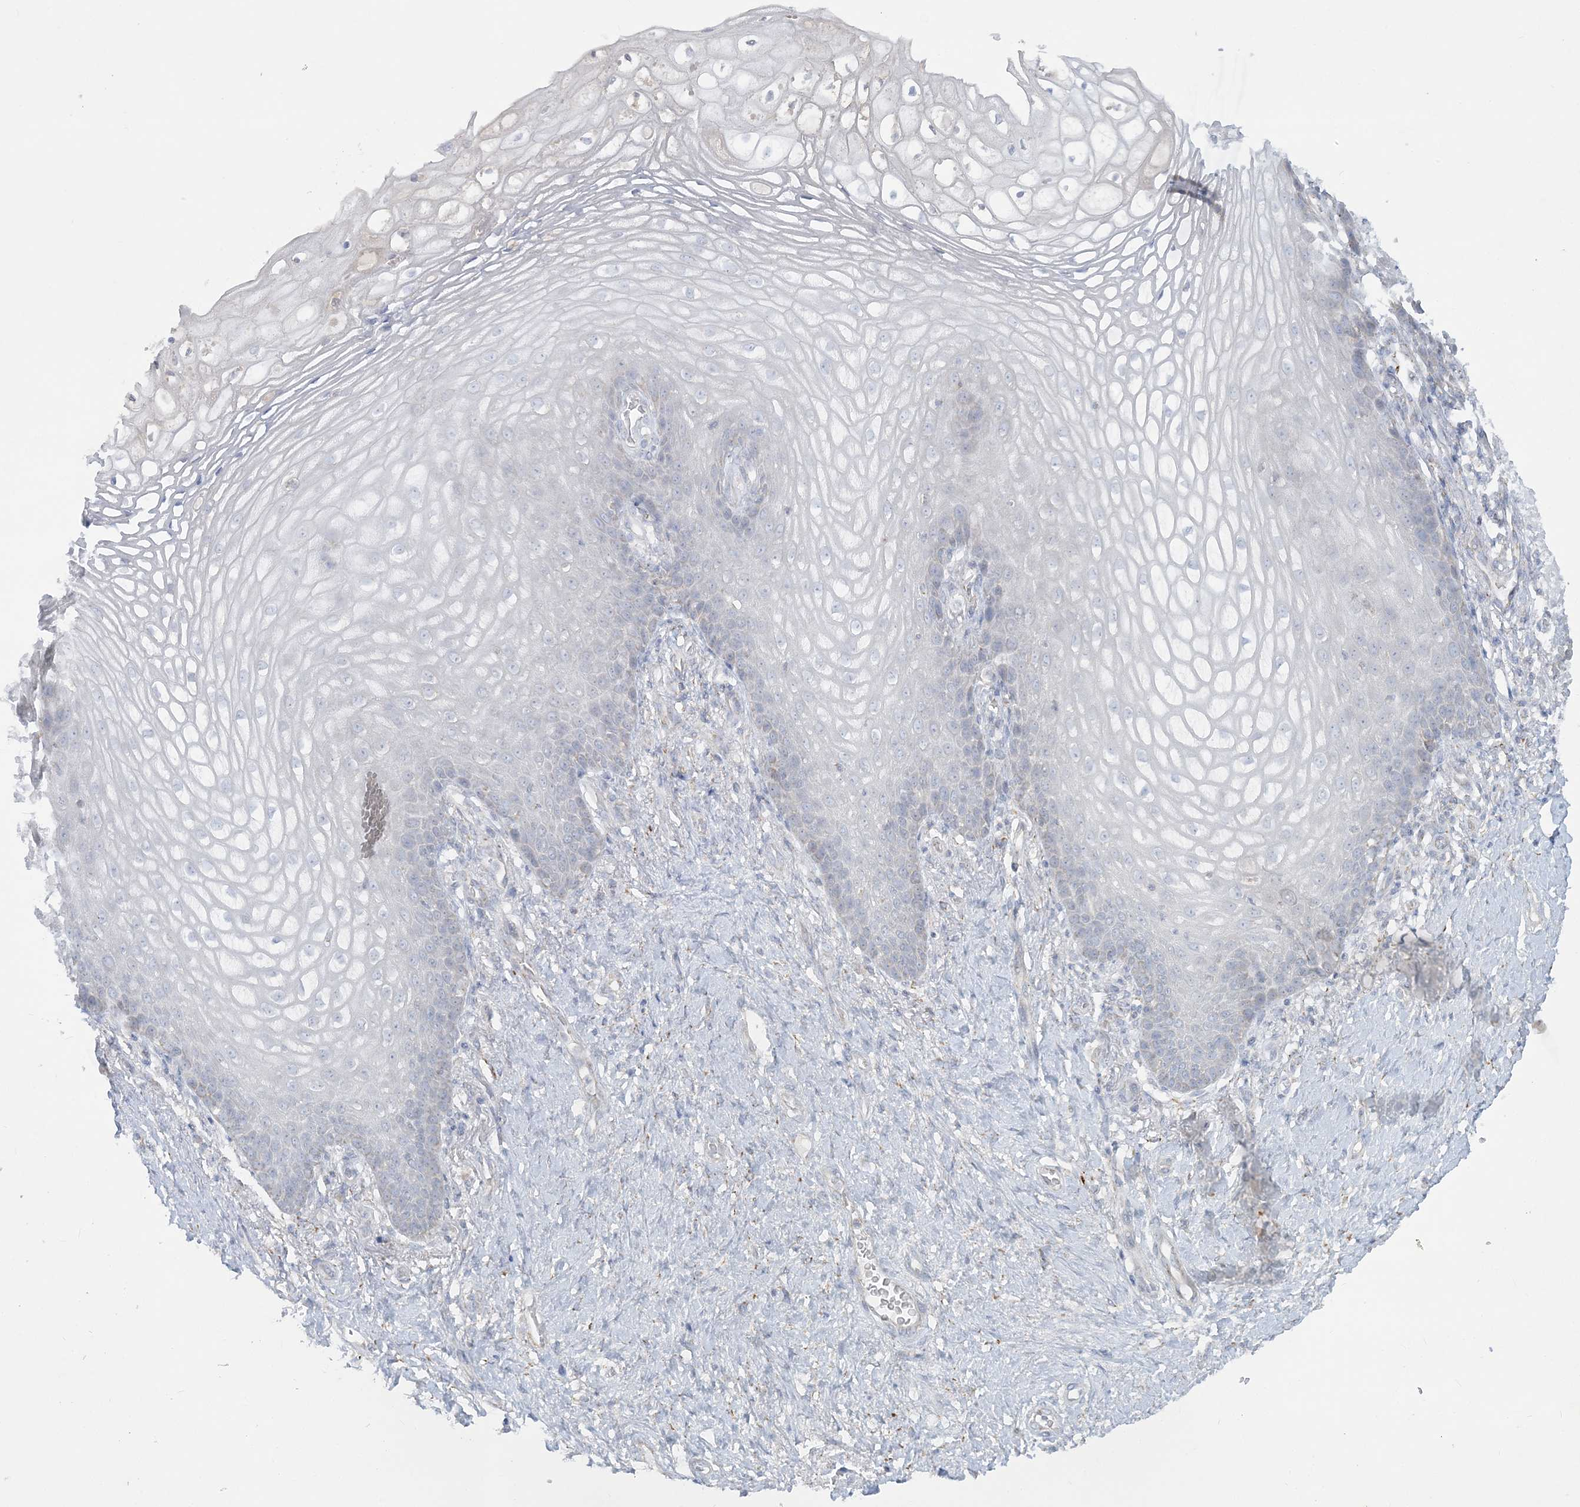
{"staining": {"intensity": "negative", "quantity": "none", "location": "none"}, "tissue": "vagina", "cell_type": "Squamous epithelial cells", "image_type": "normal", "snomed": [{"axis": "morphology", "description": "Normal tissue, NOS"}, {"axis": "topography", "description": "Vagina"}], "caption": "The photomicrograph displays no significant staining in squamous epithelial cells of vagina. (DAB (3,3'-diaminobenzidine) immunohistochemistry (IHC) visualized using brightfield microscopy, high magnification).", "gene": "TBC1D7", "patient": {"sex": "female", "age": 60}}